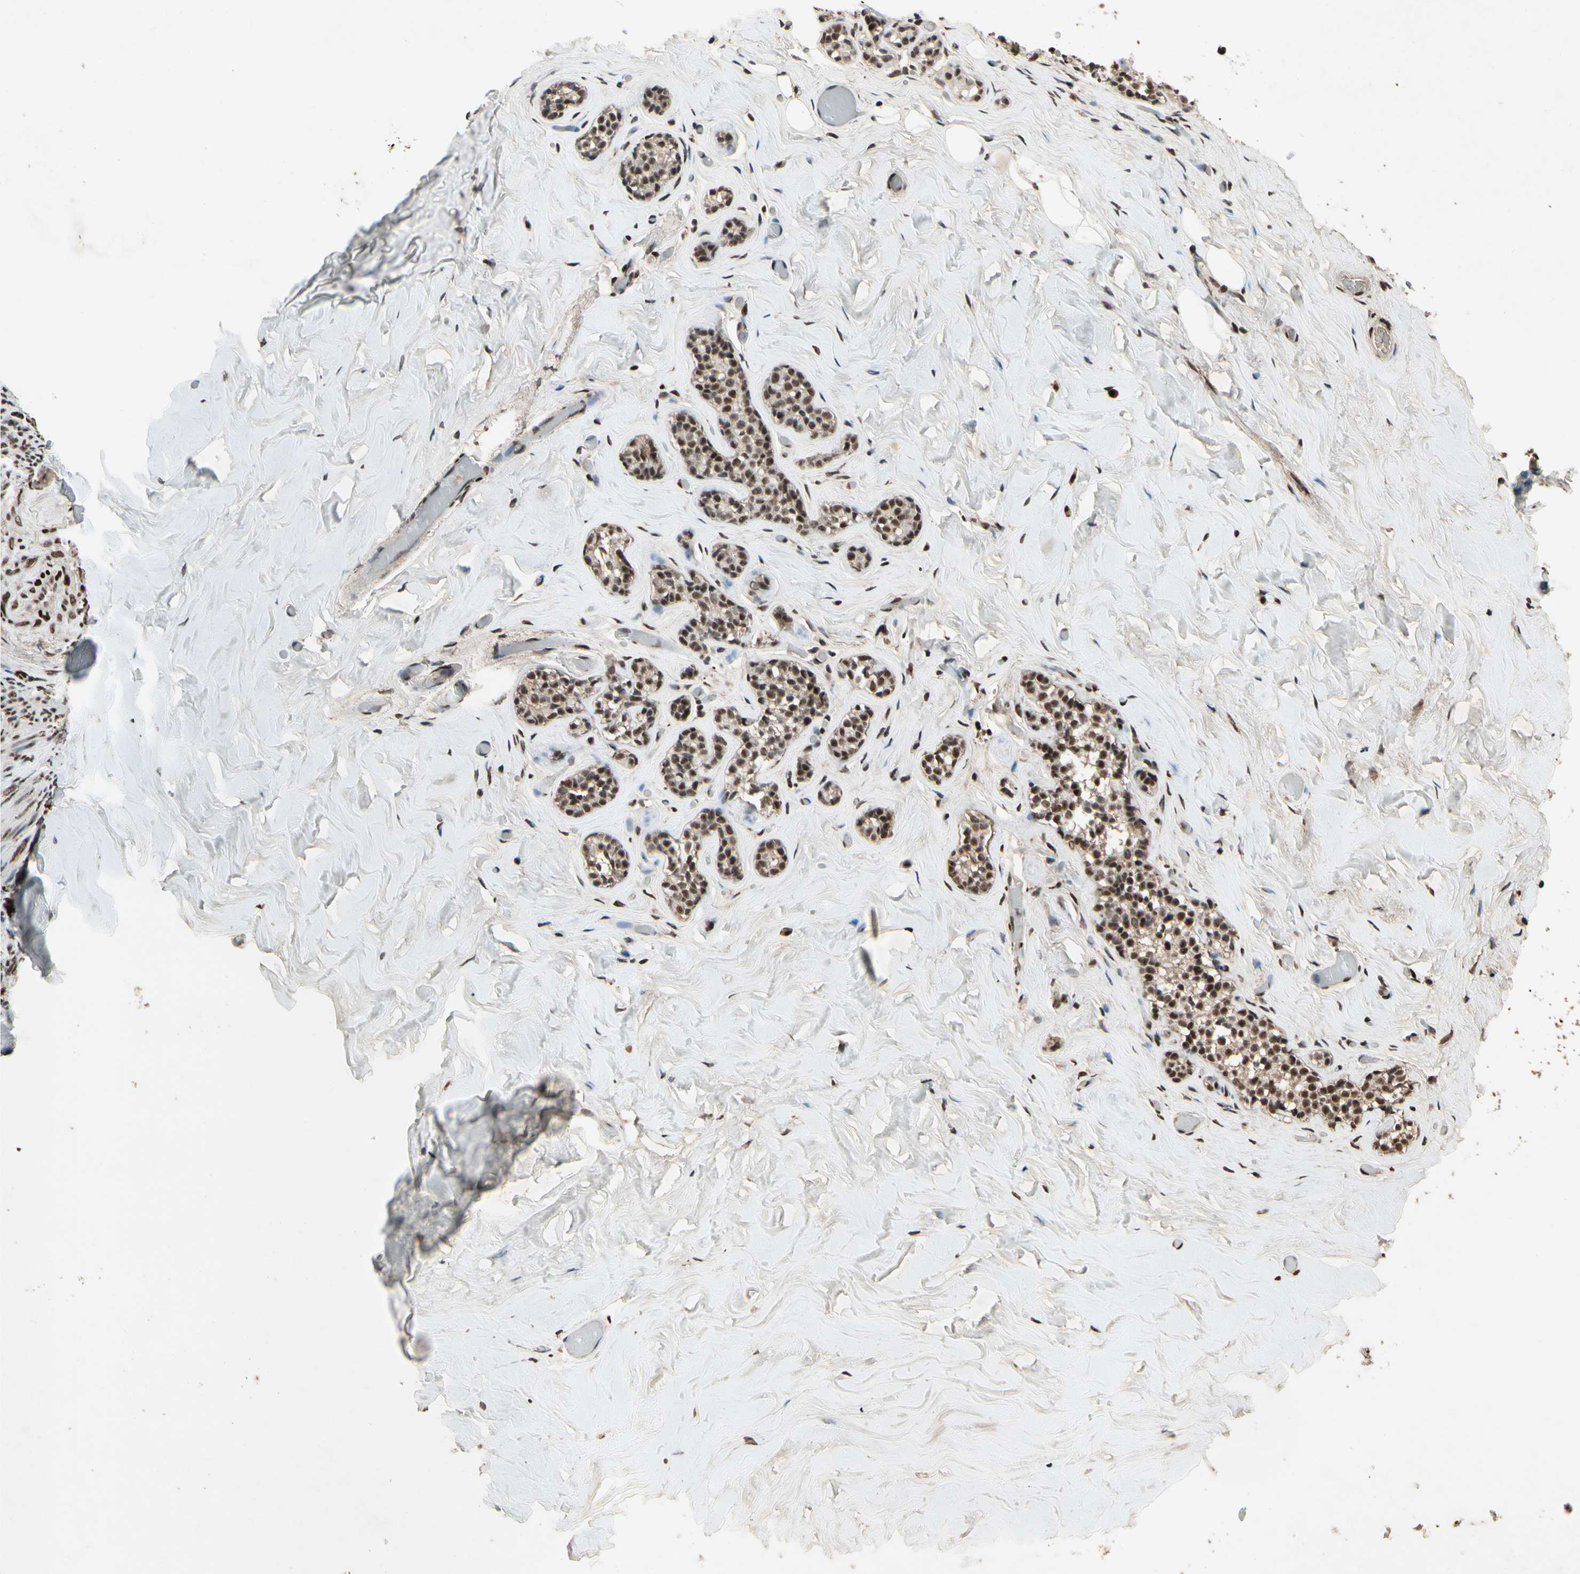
{"staining": {"intensity": "moderate", "quantity": ">75%", "location": "nuclear"}, "tissue": "breast", "cell_type": "Adipocytes", "image_type": "normal", "snomed": [{"axis": "morphology", "description": "Normal tissue, NOS"}, {"axis": "topography", "description": "Breast"}], "caption": "Adipocytes show medium levels of moderate nuclear positivity in approximately >75% of cells in unremarkable breast.", "gene": "TBX2", "patient": {"sex": "female", "age": 75}}